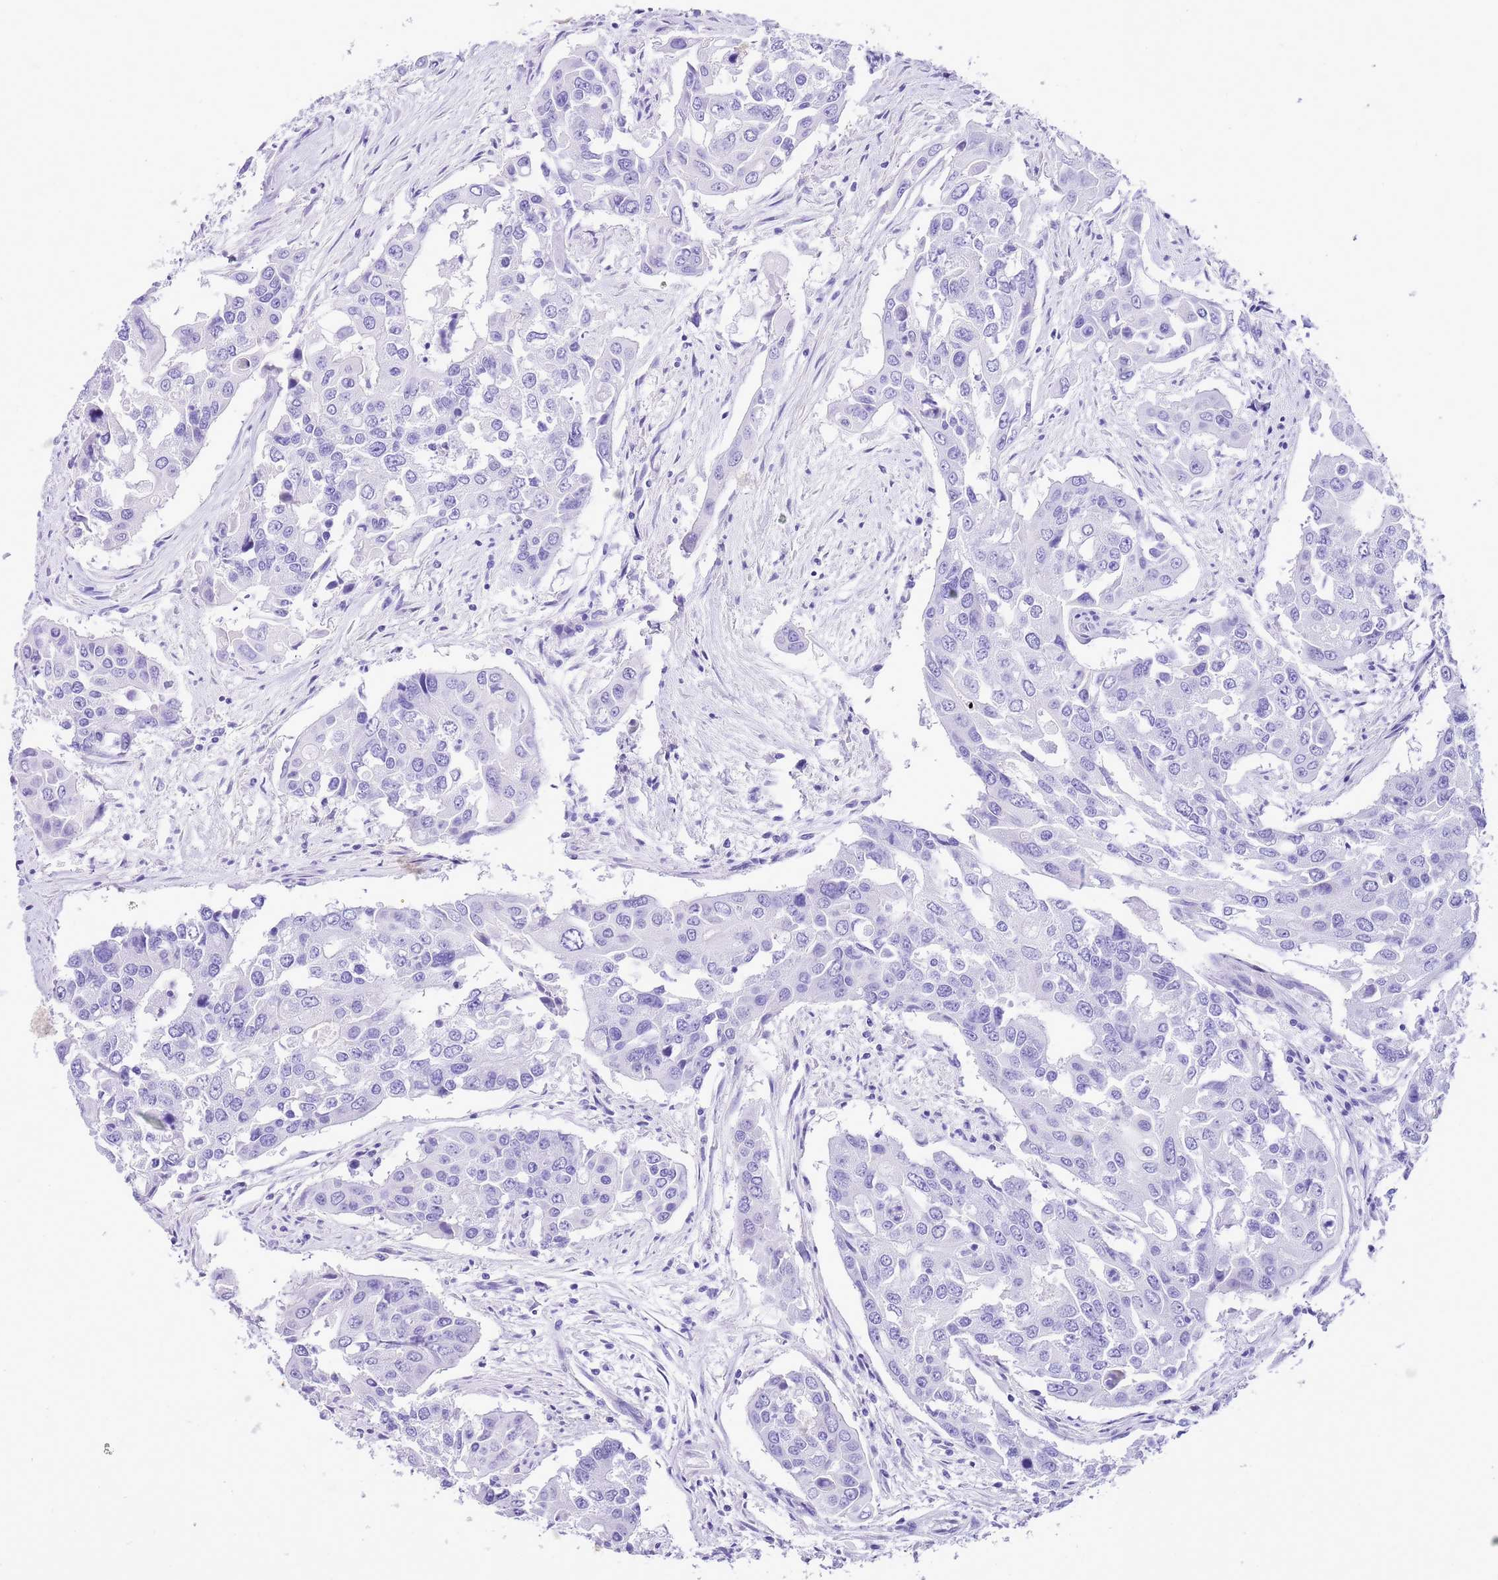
{"staining": {"intensity": "negative", "quantity": "none", "location": "none"}, "tissue": "colorectal cancer", "cell_type": "Tumor cells", "image_type": "cancer", "snomed": [{"axis": "morphology", "description": "Adenocarcinoma, NOS"}, {"axis": "topography", "description": "Colon"}], "caption": "High magnification brightfield microscopy of colorectal adenocarcinoma stained with DAB (3,3'-diaminobenzidine) (brown) and counterstained with hematoxylin (blue): tumor cells show no significant positivity.", "gene": "KCNC1", "patient": {"sex": "male", "age": 77}}